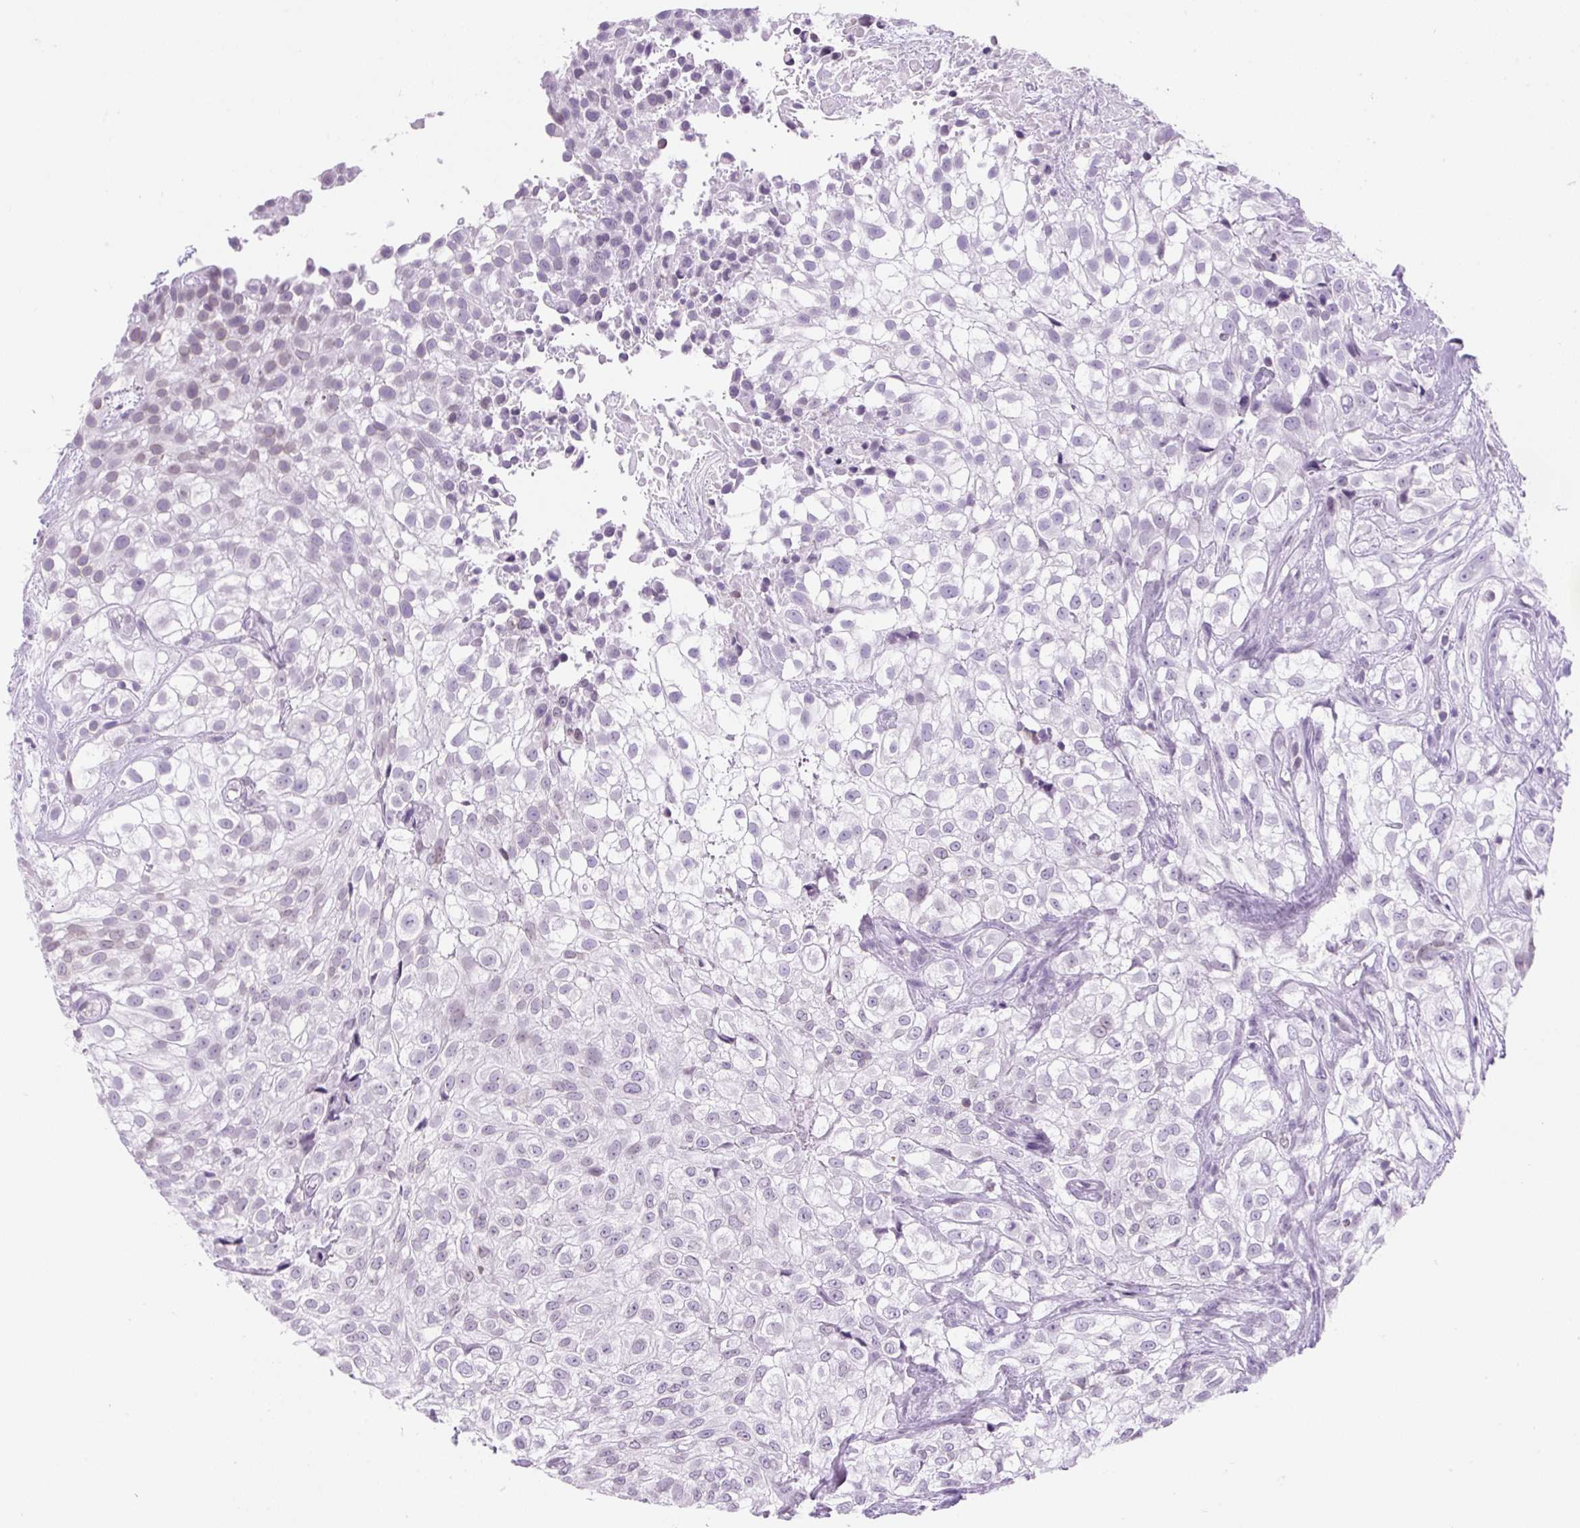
{"staining": {"intensity": "weak", "quantity": "<25%", "location": "nuclear"}, "tissue": "urothelial cancer", "cell_type": "Tumor cells", "image_type": "cancer", "snomed": [{"axis": "morphology", "description": "Urothelial carcinoma, High grade"}, {"axis": "topography", "description": "Urinary bladder"}], "caption": "An IHC image of urothelial cancer is shown. There is no staining in tumor cells of urothelial cancer. (DAB (3,3'-diaminobenzidine) immunohistochemistry (IHC) with hematoxylin counter stain).", "gene": "VPREB1", "patient": {"sex": "male", "age": 56}}